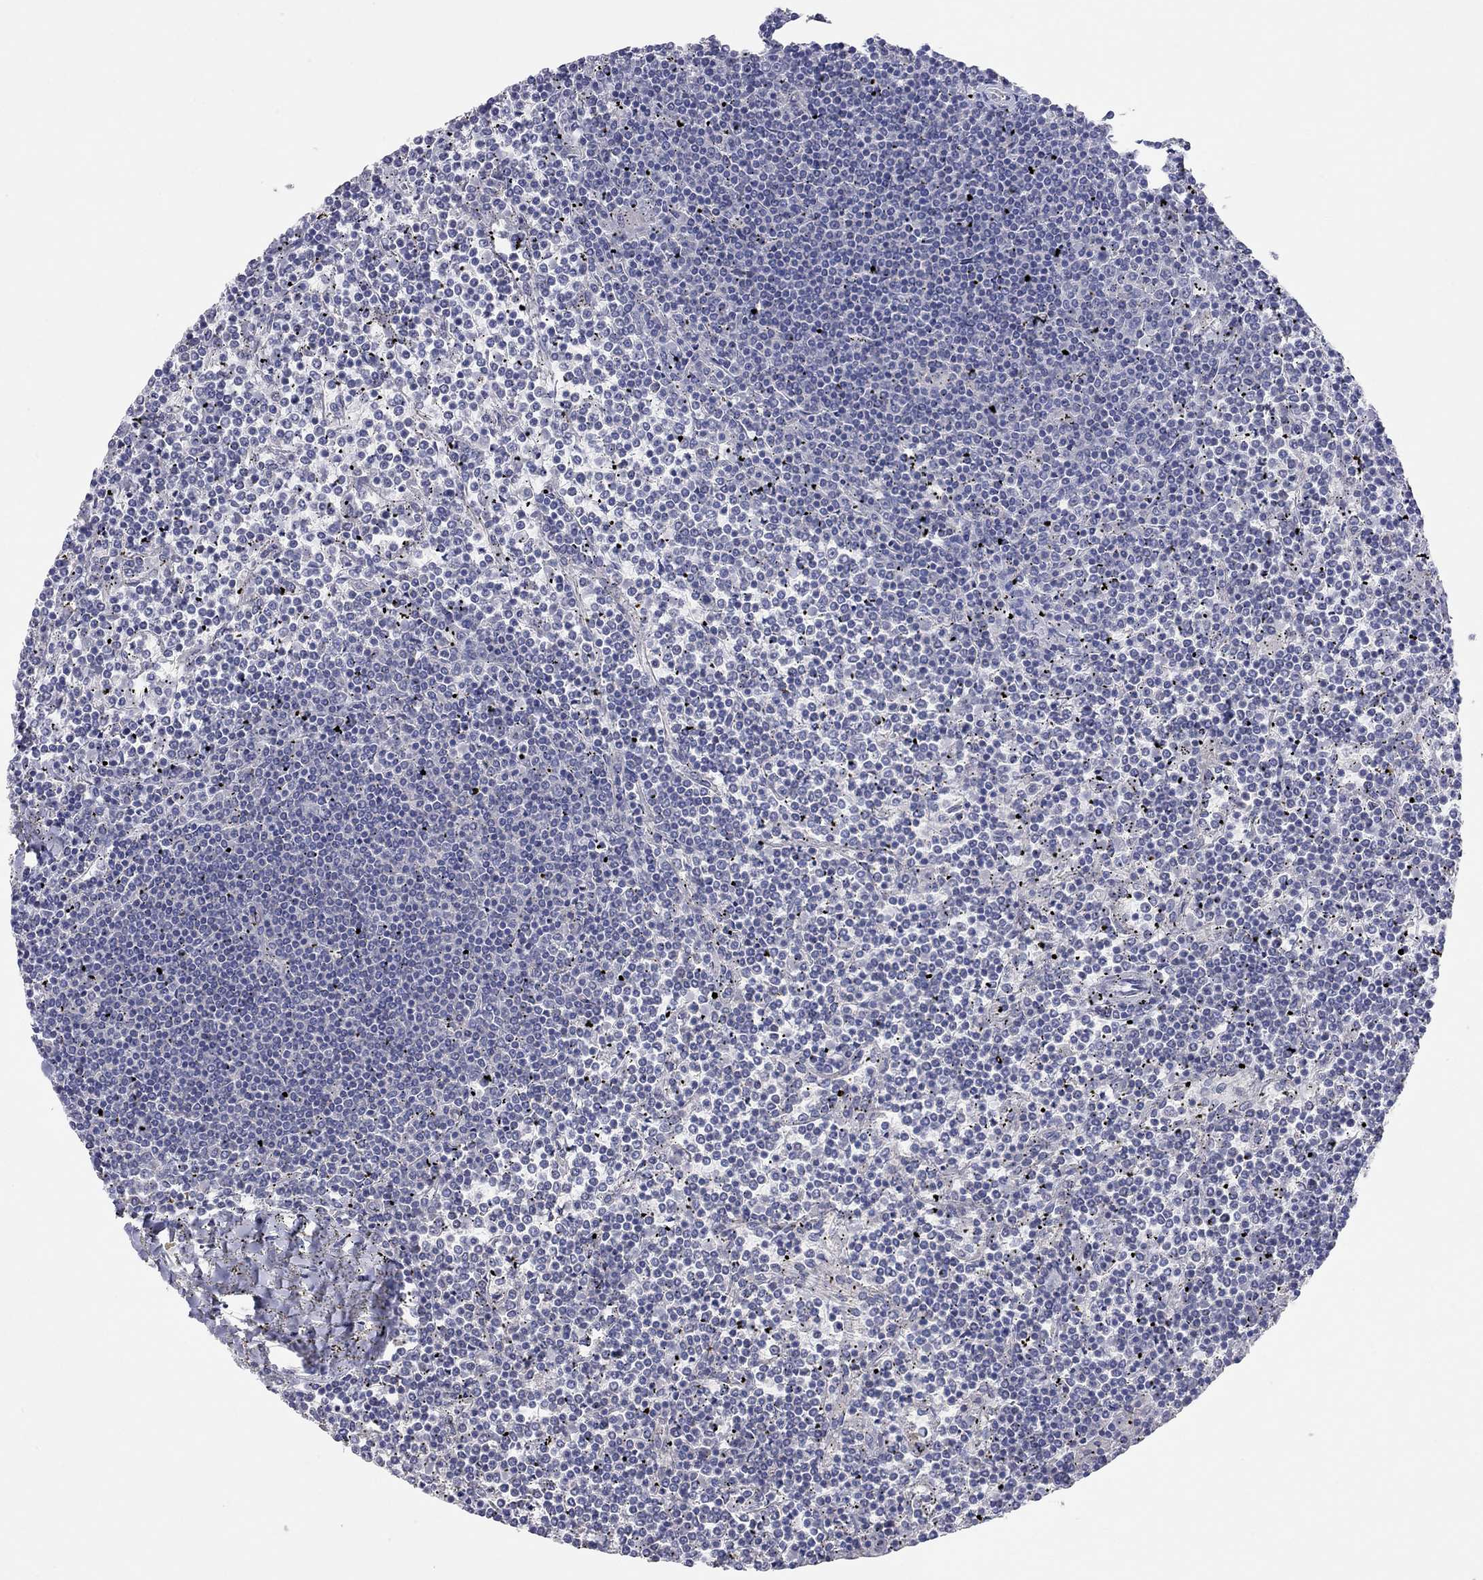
{"staining": {"intensity": "negative", "quantity": "none", "location": "none"}, "tissue": "lymphoma", "cell_type": "Tumor cells", "image_type": "cancer", "snomed": [{"axis": "morphology", "description": "Malignant lymphoma, non-Hodgkin's type, Low grade"}, {"axis": "topography", "description": "Spleen"}], "caption": "The photomicrograph exhibits no significant positivity in tumor cells of lymphoma.", "gene": "KCNB1", "patient": {"sex": "female", "age": 19}}